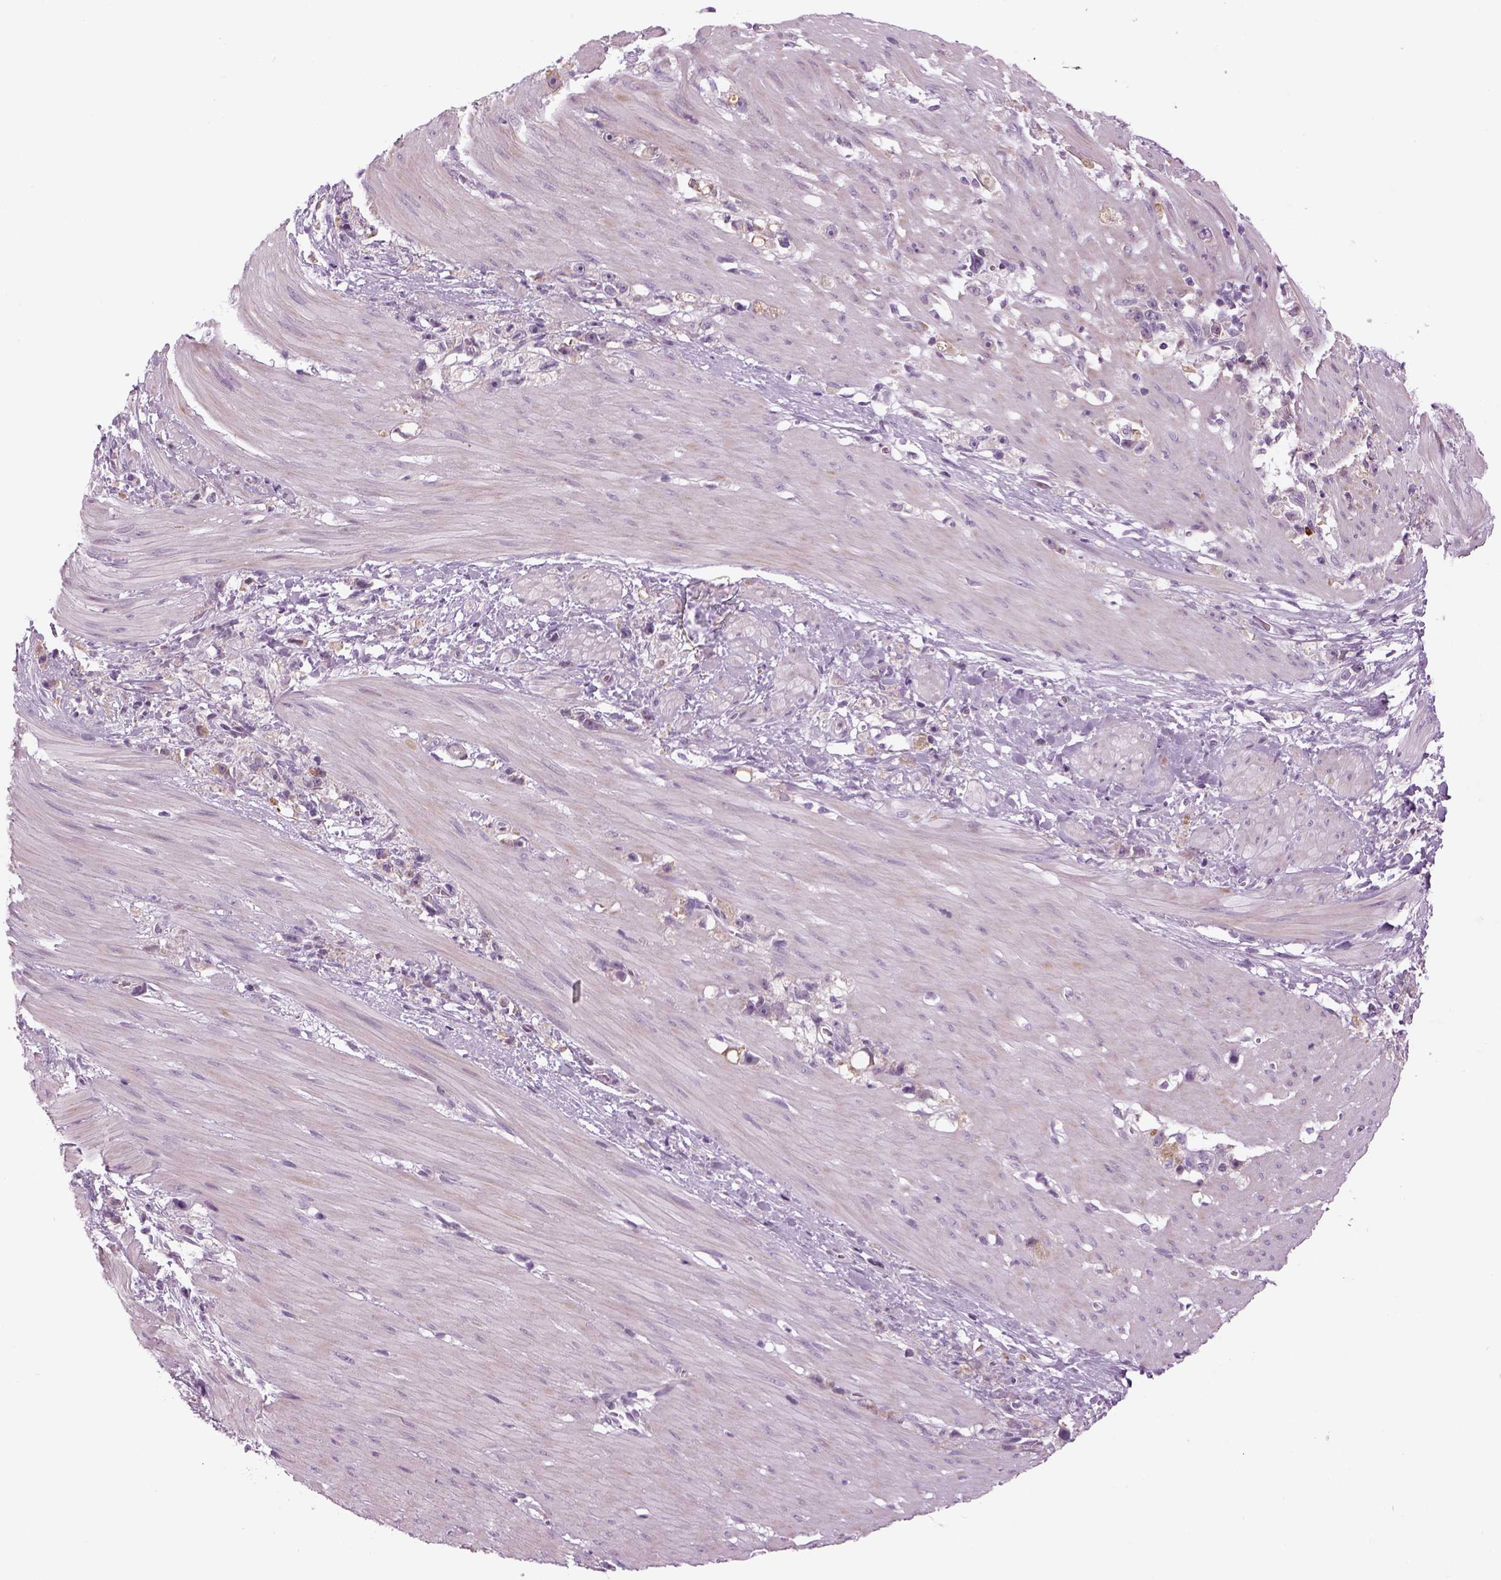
{"staining": {"intensity": "negative", "quantity": "none", "location": "none"}, "tissue": "stomach cancer", "cell_type": "Tumor cells", "image_type": "cancer", "snomed": [{"axis": "morphology", "description": "Adenocarcinoma, NOS"}, {"axis": "topography", "description": "Stomach"}], "caption": "The histopathology image displays no significant positivity in tumor cells of stomach cancer (adenocarcinoma).", "gene": "LRRIQ3", "patient": {"sex": "female", "age": 59}}